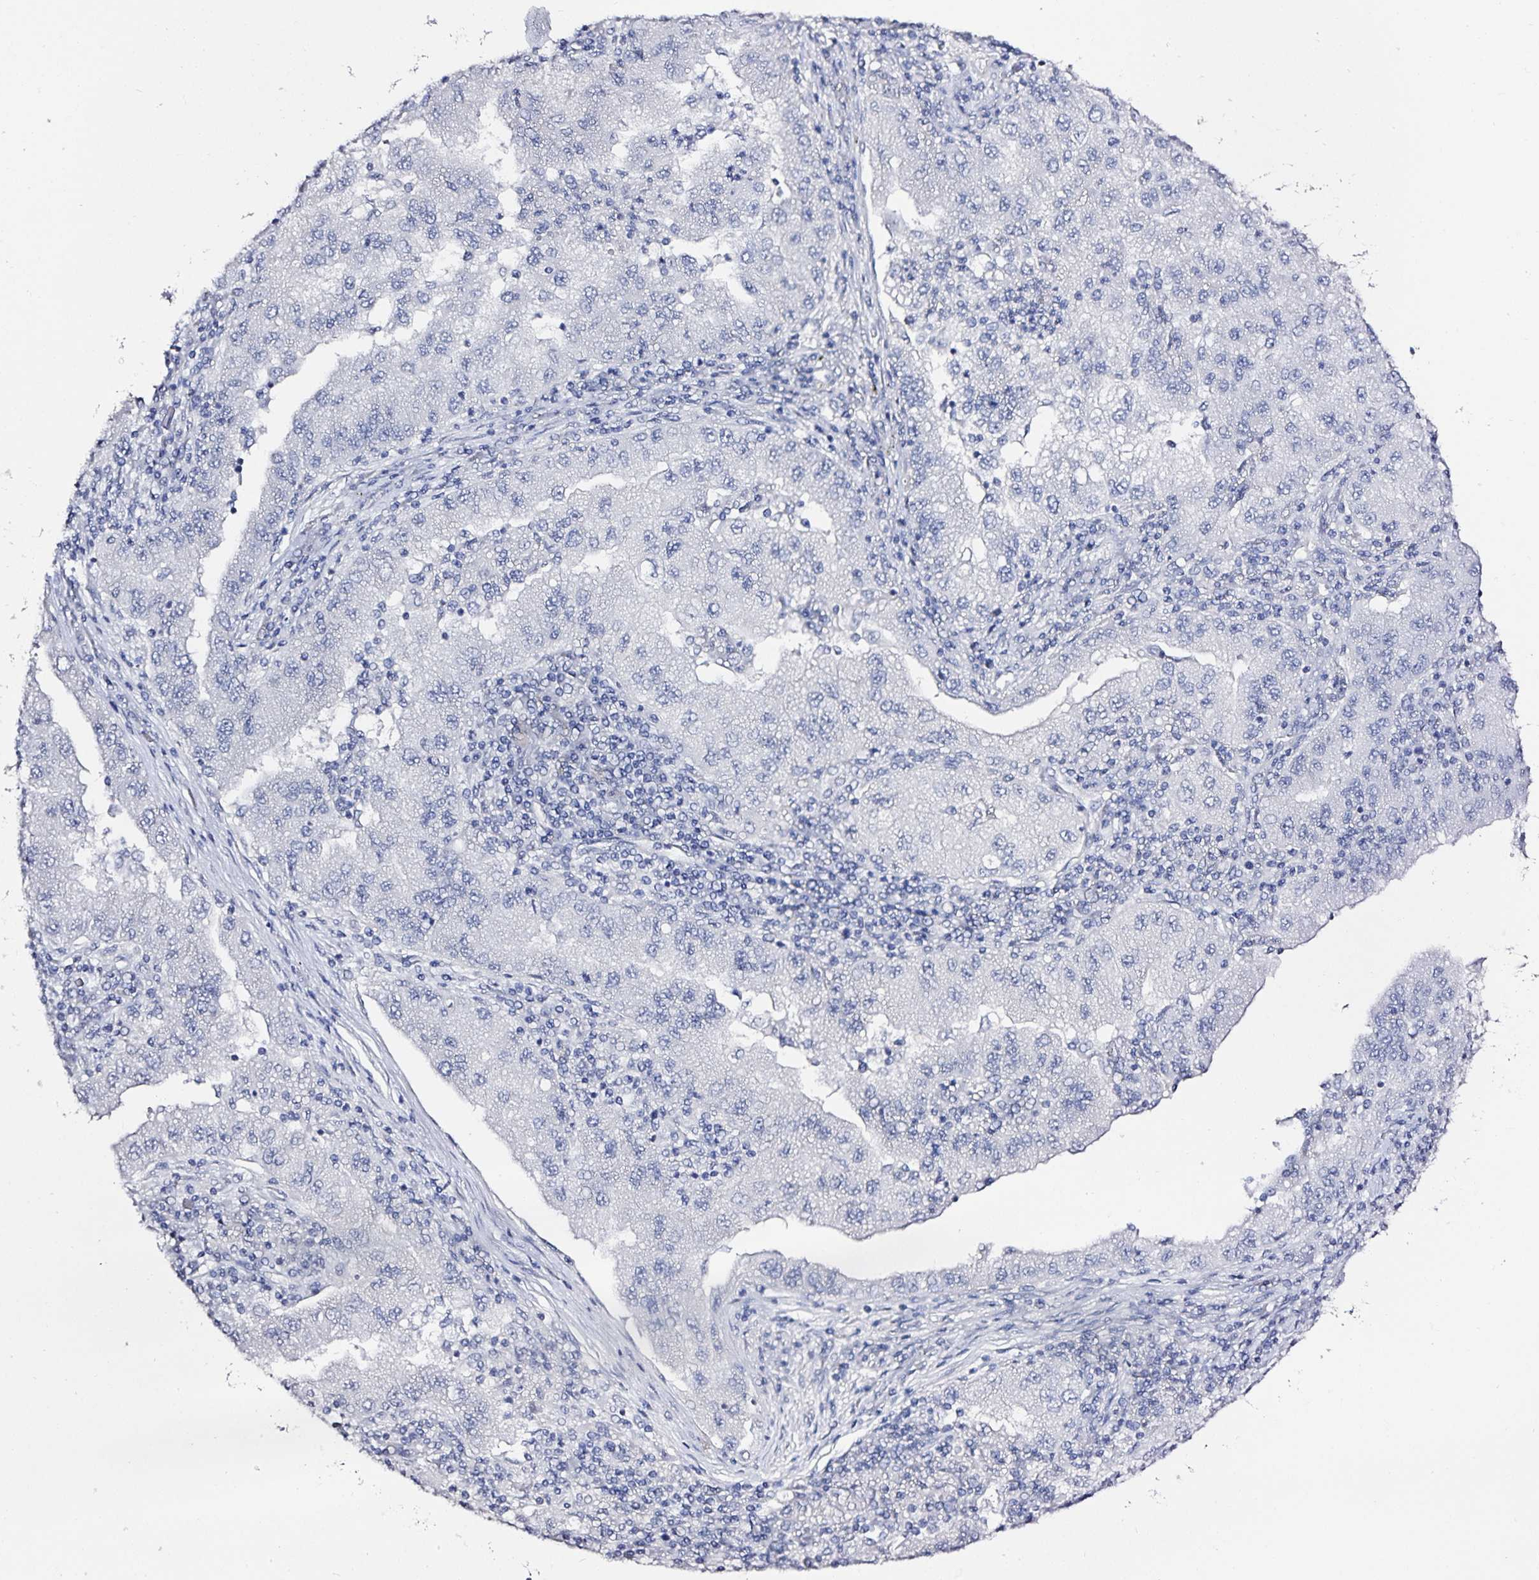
{"staining": {"intensity": "negative", "quantity": "none", "location": "none"}, "tissue": "lung cancer", "cell_type": "Tumor cells", "image_type": "cancer", "snomed": [{"axis": "morphology", "description": "Adenocarcinoma, NOS"}, {"axis": "morphology", "description": "Adenocarcinoma primary or metastatic"}, {"axis": "topography", "description": "Lung"}], "caption": "IHC image of lung adenocarcinoma primary or metastatic stained for a protein (brown), which shows no staining in tumor cells. (DAB (3,3'-diaminobenzidine) IHC with hematoxylin counter stain).", "gene": "TSPAN7", "patient": {"sex": "male", "age": 74}}